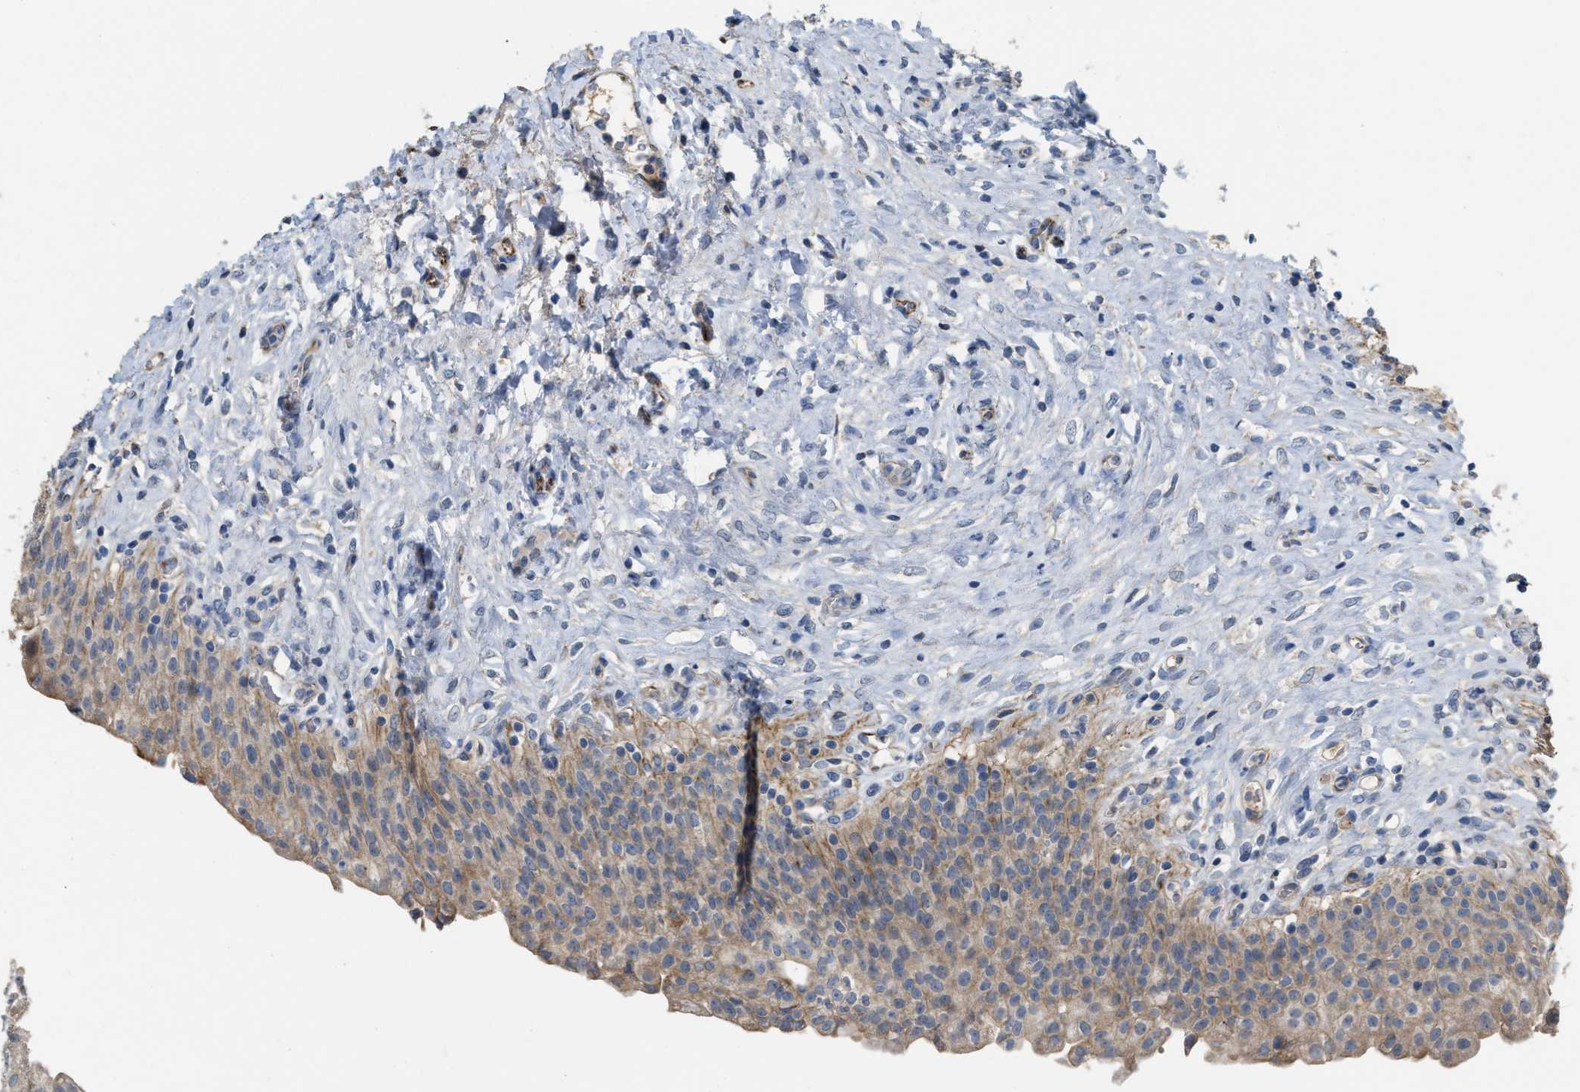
{"staining": {"intensity": "moderate", "quantity": ">75%", "location": "cytoplasmic/membranous"}, "tissue": "urinary bladder", "cell_type": "Urothelial cells", "image_type": "normal", "snomed": [{"axis": "morphology", "description": "Urothelial carcinoma, High grade"}, {"axis": "topography", "description": "Urinary bladder"}], "caption": "Normal urinary bladder demonstrates moderate cytoplasmic/membranous positivity in approximately >75% of urothelial cells, visualized by immunohistochemistry.", "gene": "DHX58", "patient": {"sex": "male", "age": 46}}